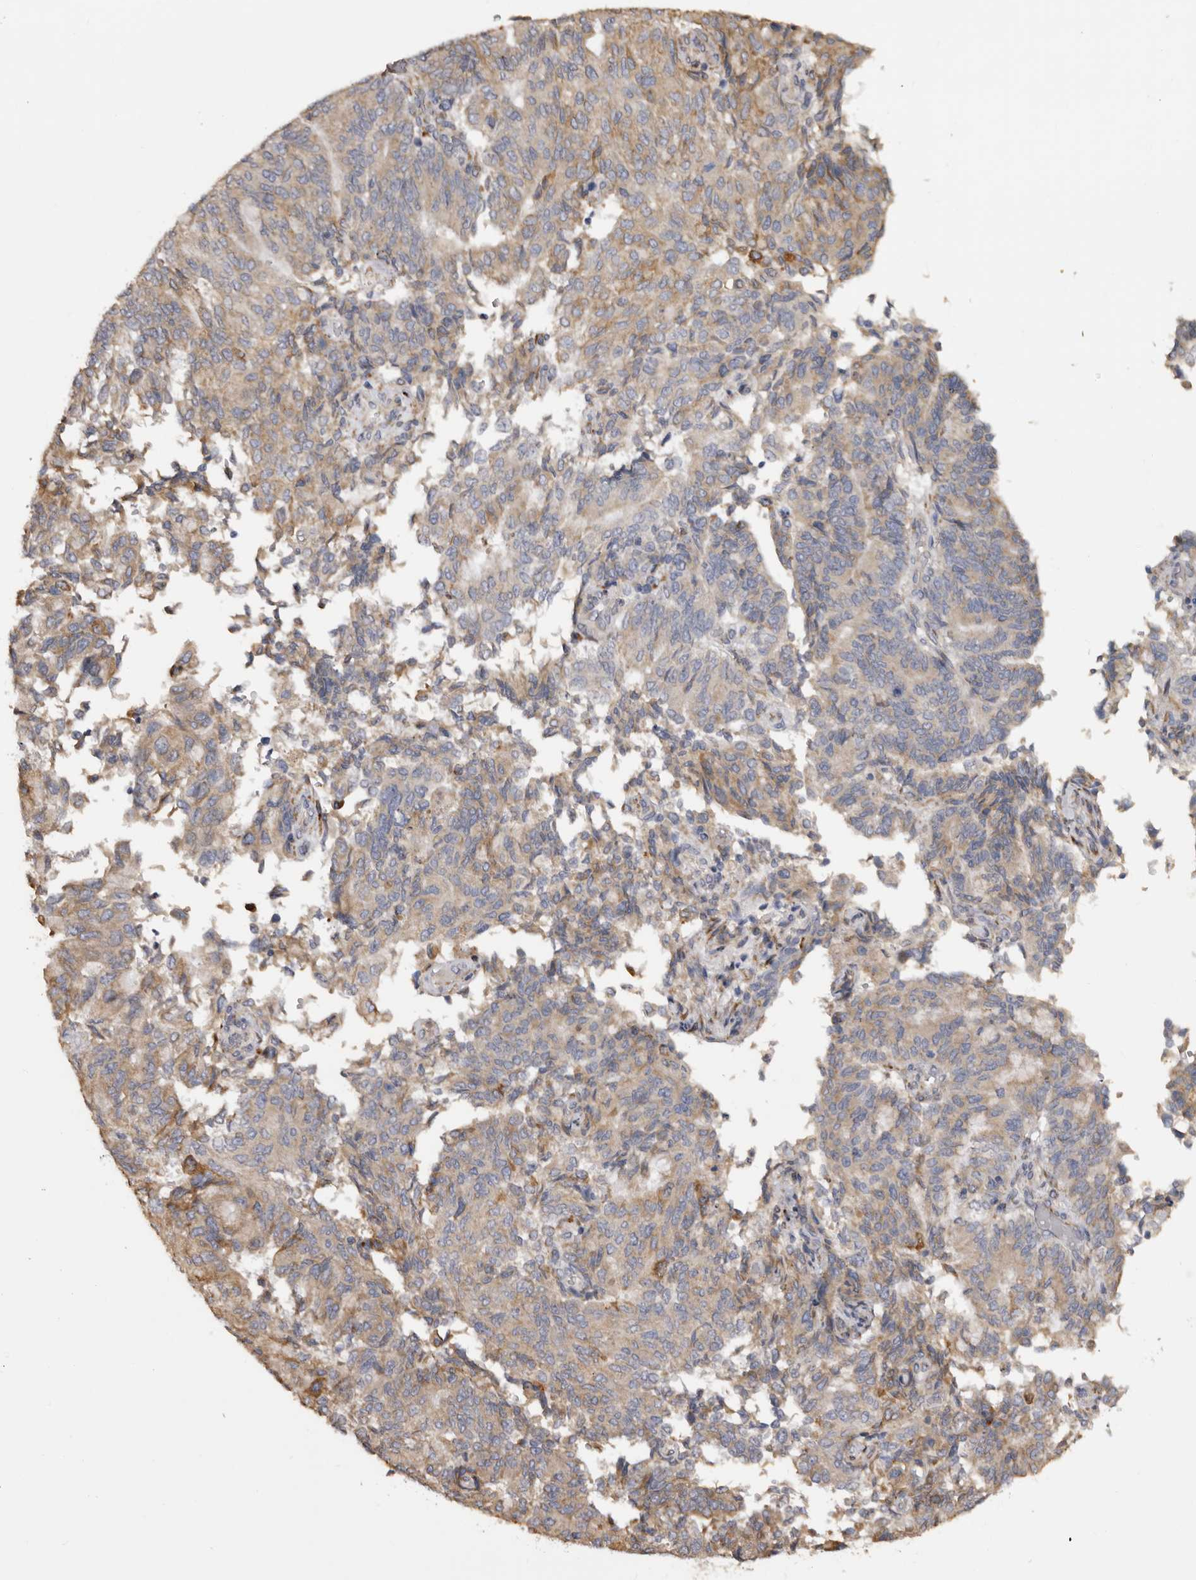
{"staining": {"intensity": "moderate", "quantity": "<25%", "location": "cytoplasmic/membranous"}, "tissue": "endometrial cancer", "cell_type": "Tumor cells", "image_type": "cancer", "snomed": [{"axis": "morphology", "description": "Adenocarcinoma, NOS"}, {"axis": "topography", "description": "Endometrium"}], "caption": "Endometrial cancer stained with a brown dye shows moderate cytoplasmic/membranous positive positivity in about <25% of tumor cells.", "gene": "PIGX", "patient": {"sex": "female", "age": 80}}